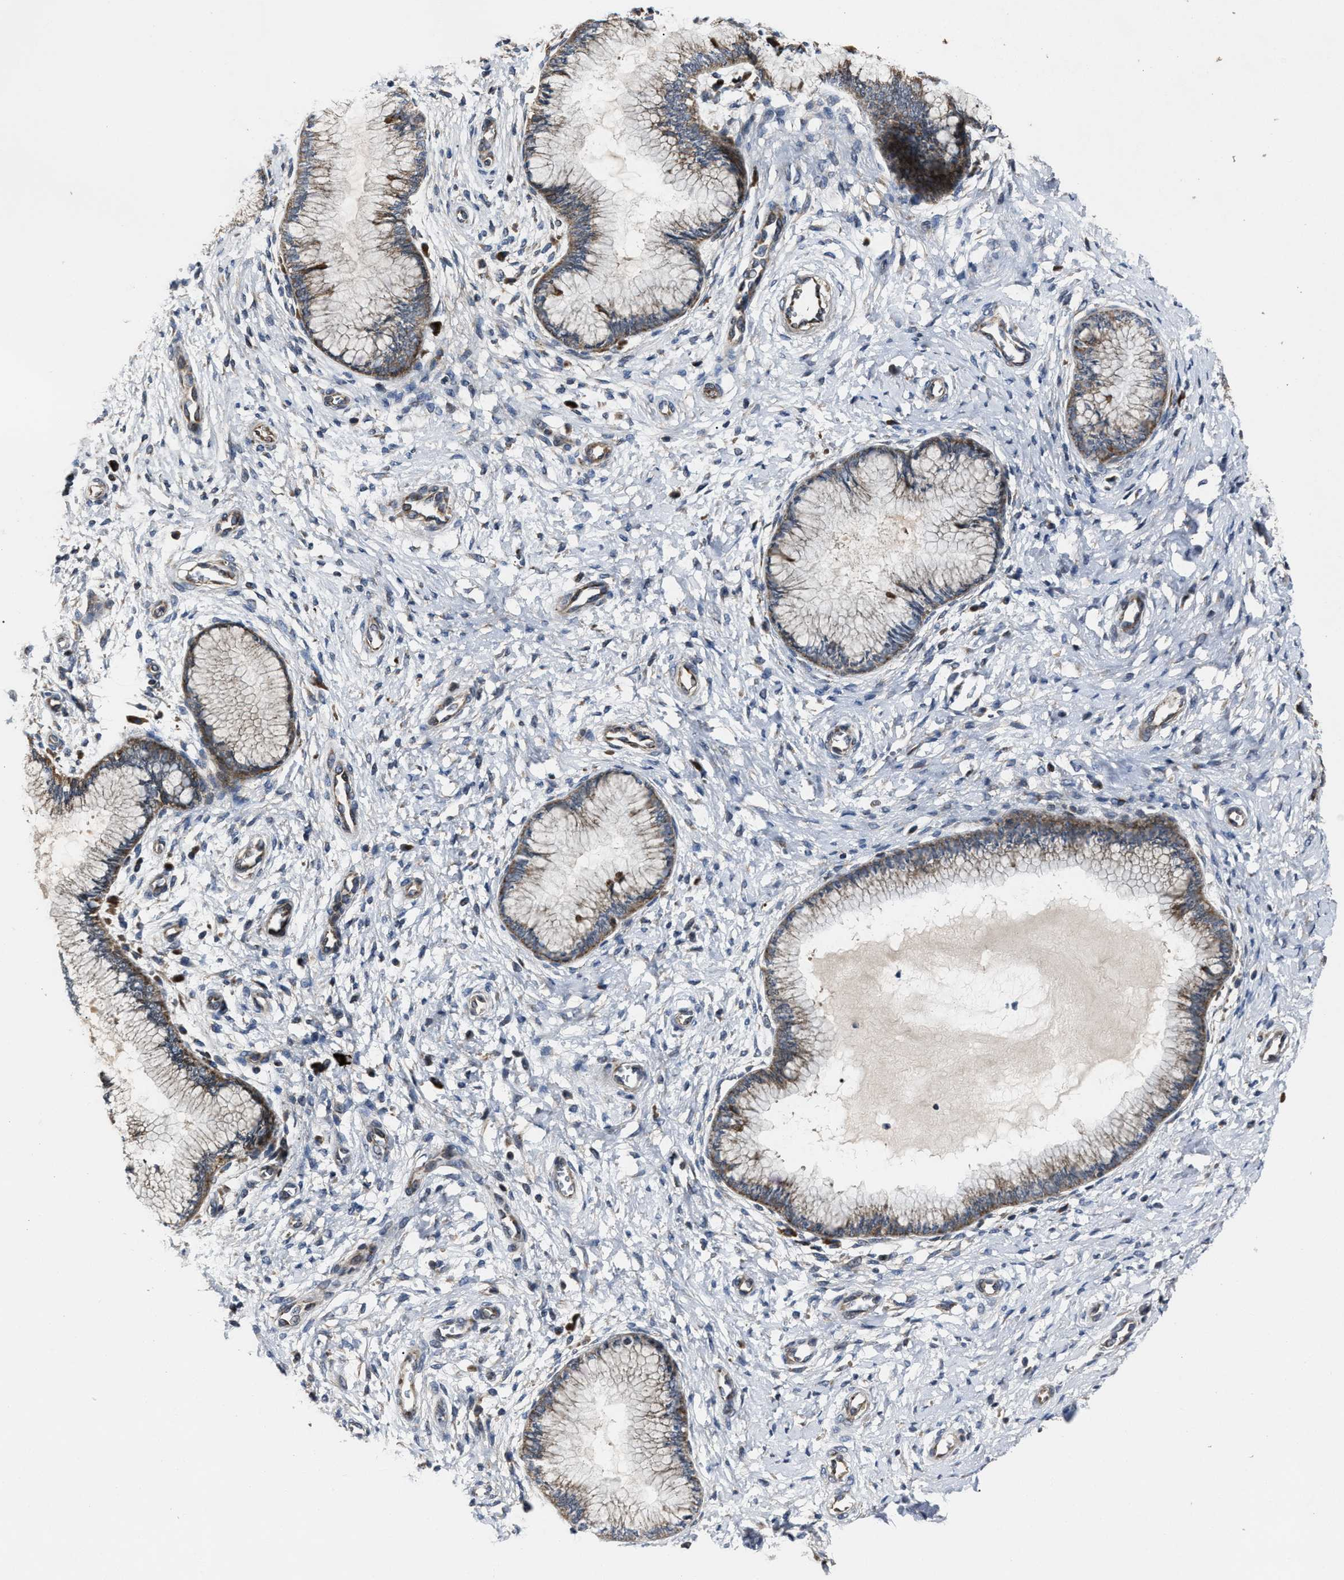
{"staining": {"intensity": "weak", "quantity": ">75%", "location": "cytoplasmic/membranous"}, "tissue": "cervix", "cell_type": "Glandular cells", "image_type": "normal", "snomed": [{"axis": "morphology", "description": "Normal tissue, NOS"}, {"axis": "topography", "description": "Cervix"}], "caption": "A high-resolution image shows immunohistochemistry (IHC) staining of benign cervix, which displays weak cytoplasmic/membranous positivity in about >75% of glandular cells. Using DAB (3,3'-diaminobenzidine) (brown) and hematoxylin (blue) stains, captured at high magnification using brightfield microscopy.", "gene": "PASK", "patient": {"sex": "female", "age": 55}}